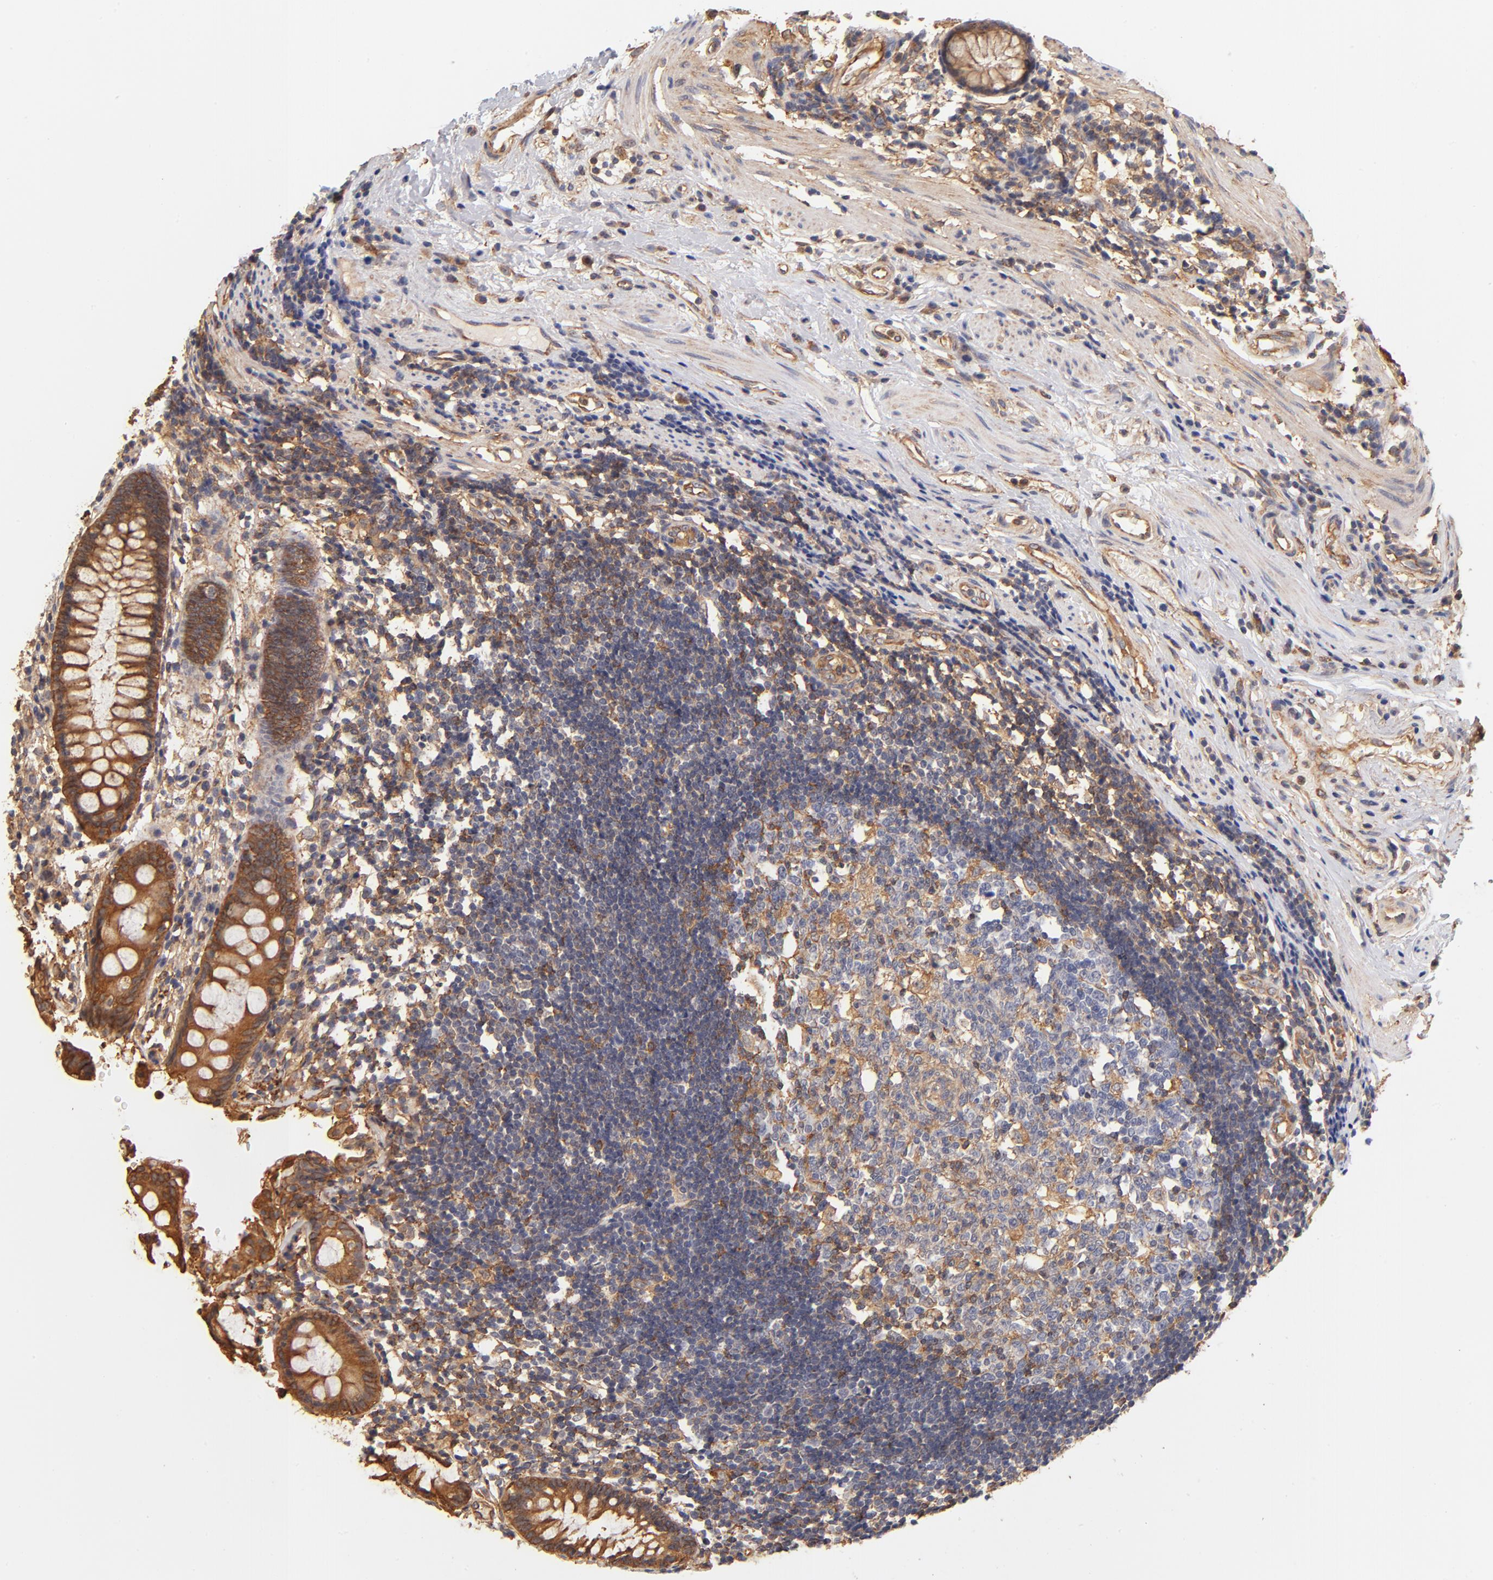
{"staining": {"intensity": "strong", "quantity": ">75%", "location": "cytoplasmic/membranous"}, "tissue": "rectum", "cell_type": "Glandular cells", "image_type": "normal", "snomed": [{"axis": "morphology", "description": "Normal tissue, NOS"}, {"axis": "topography", "description": "Rectum"}], "caption": "The image displays staining of benign rectum, revealing strong cytoplasmic/membranous protein expression (brown color) within glandular cells.", "gene": "FCMR", "patient": {"sex": "female", "age": 66}}